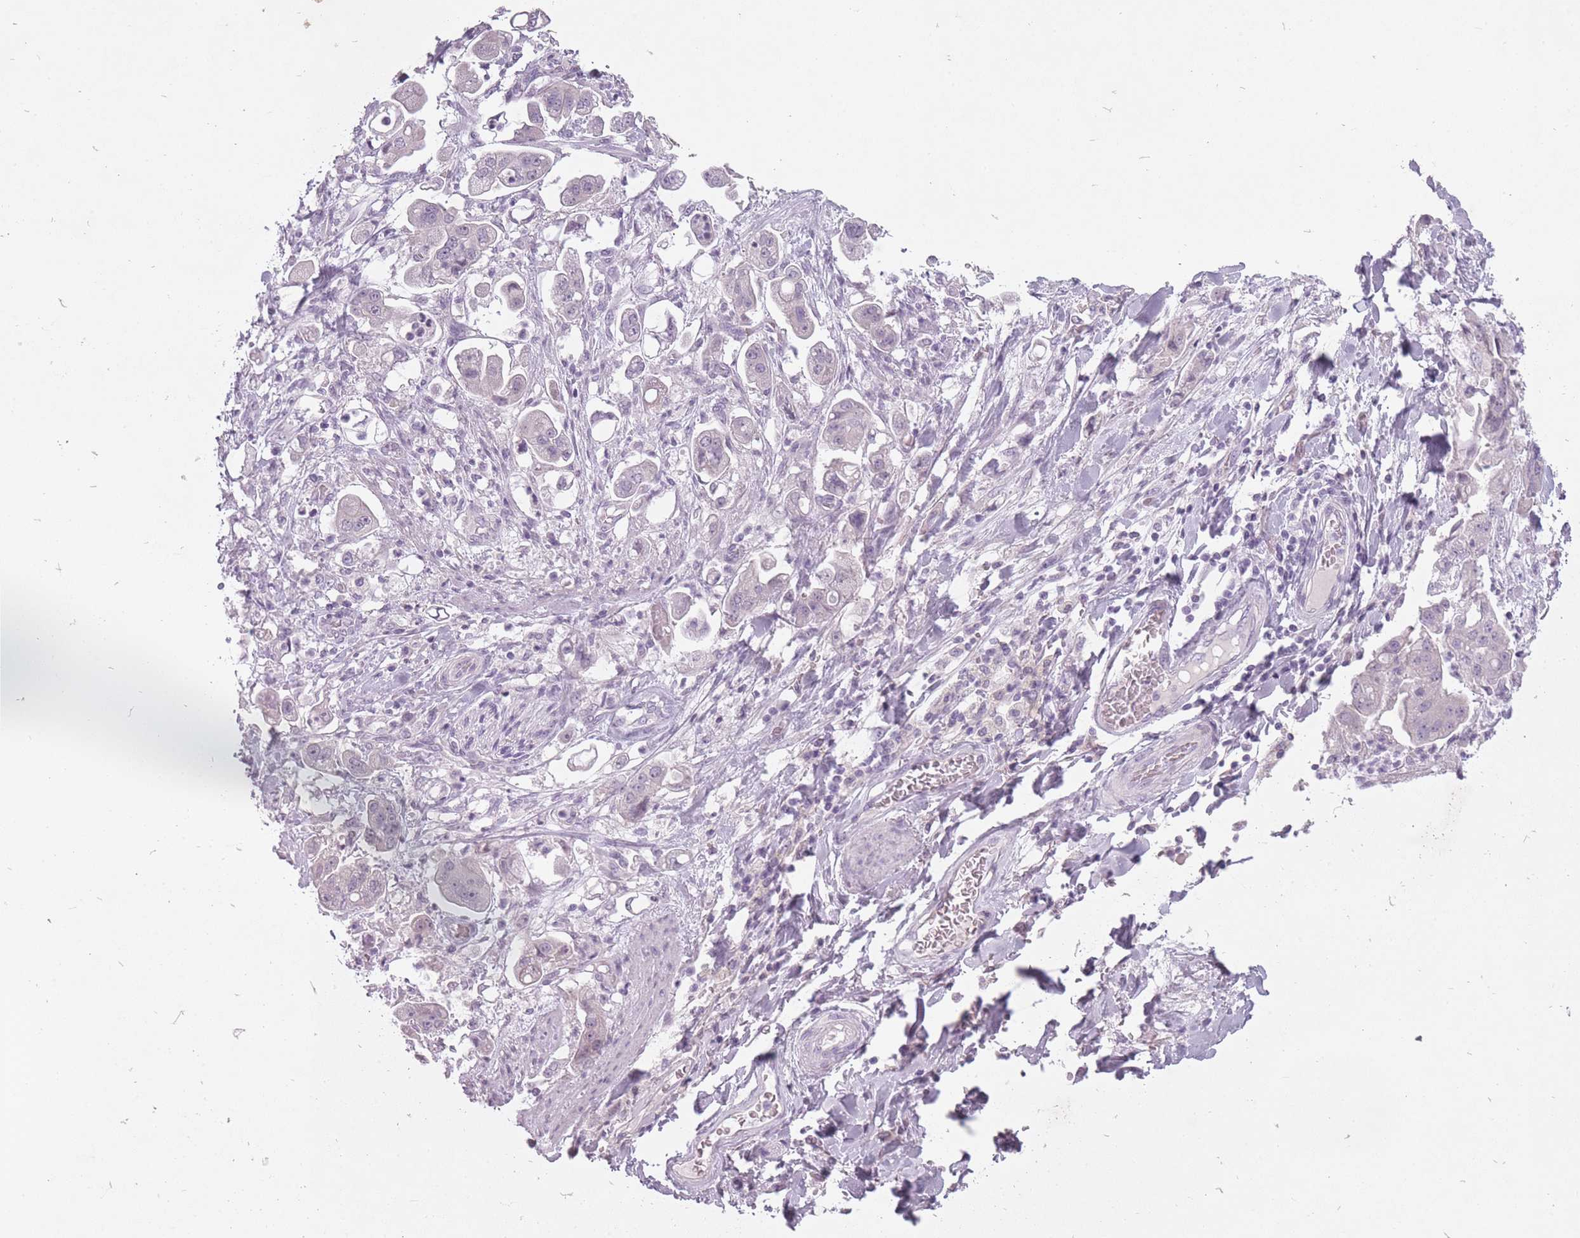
{"staining": {"intensity": "negative", "quantity": "none", "location": "none"}, "tissue": "stomach cancer", "cell_type": "Tumor cells", "image_type": "cancer", "snomed": [{"axis": "morphology", "description": "Adenocarcinoma, NOS"}, {"axis": "topography", "description": "Stomach"}], "caption": "Immunohistochemical staining of human stomach cancer (adenocarcinoma) demonstrates no significant staining in tumor cells.", "gene": "FAM43B", "patient": {"sex": "male", "age": 62}}